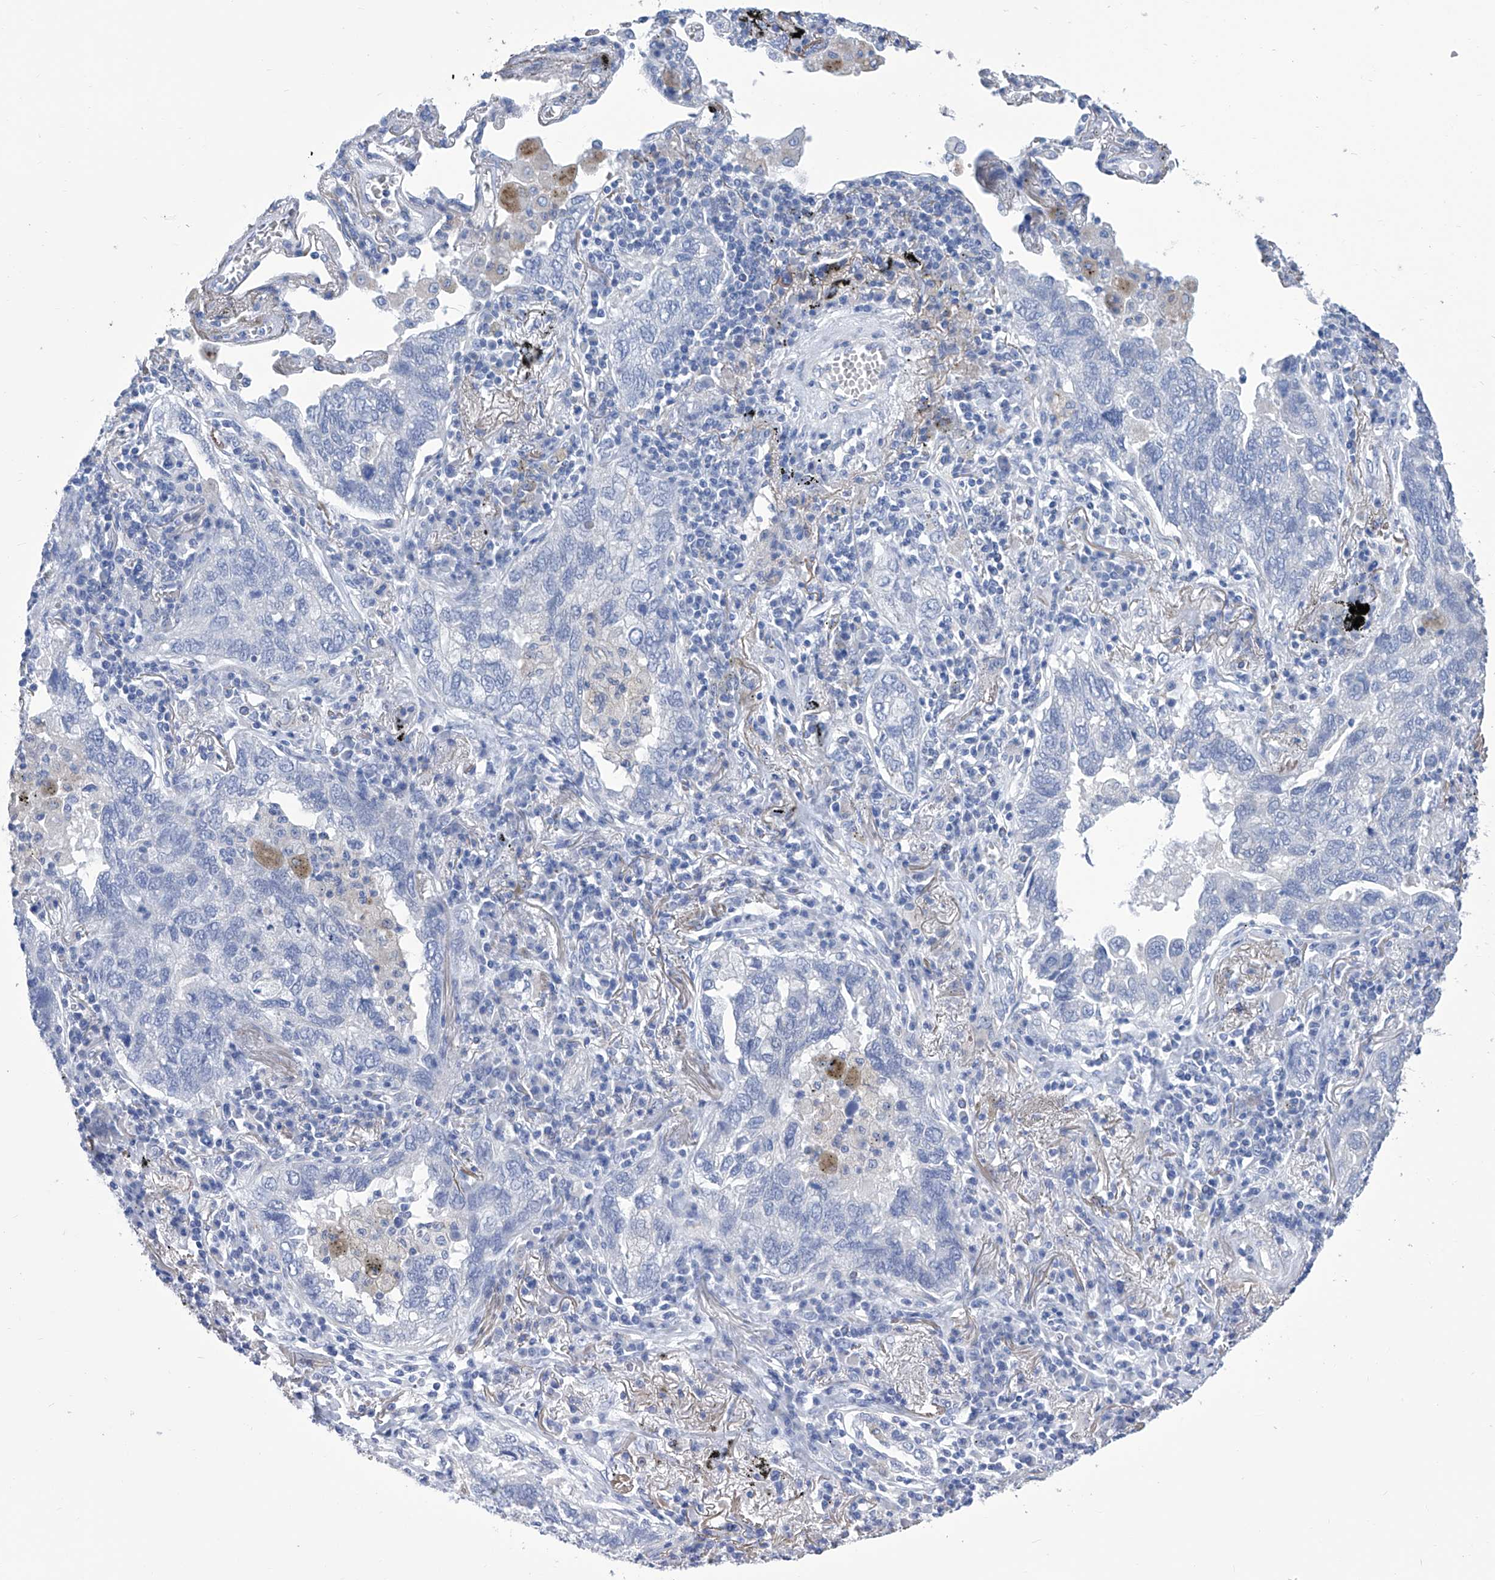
{"staining": {"intensity": "negative", "quantity": "none", "location": "none"}, "tissue": "lung cancer", "cell_type": "Tumor cells", "image_type": "cancer", "snomed": [{"axis": "morphology", "description": "Adenocarcinoma, NOS"}, {"axis": "topography", "description": "Lung"}], "caption": "DAB immunohistochemical staining of adenocarcinoma (lung) shows no significant positivity in tumor cells.", "gene": "SMS", "patient": {"sex": "male", "age": 65}}